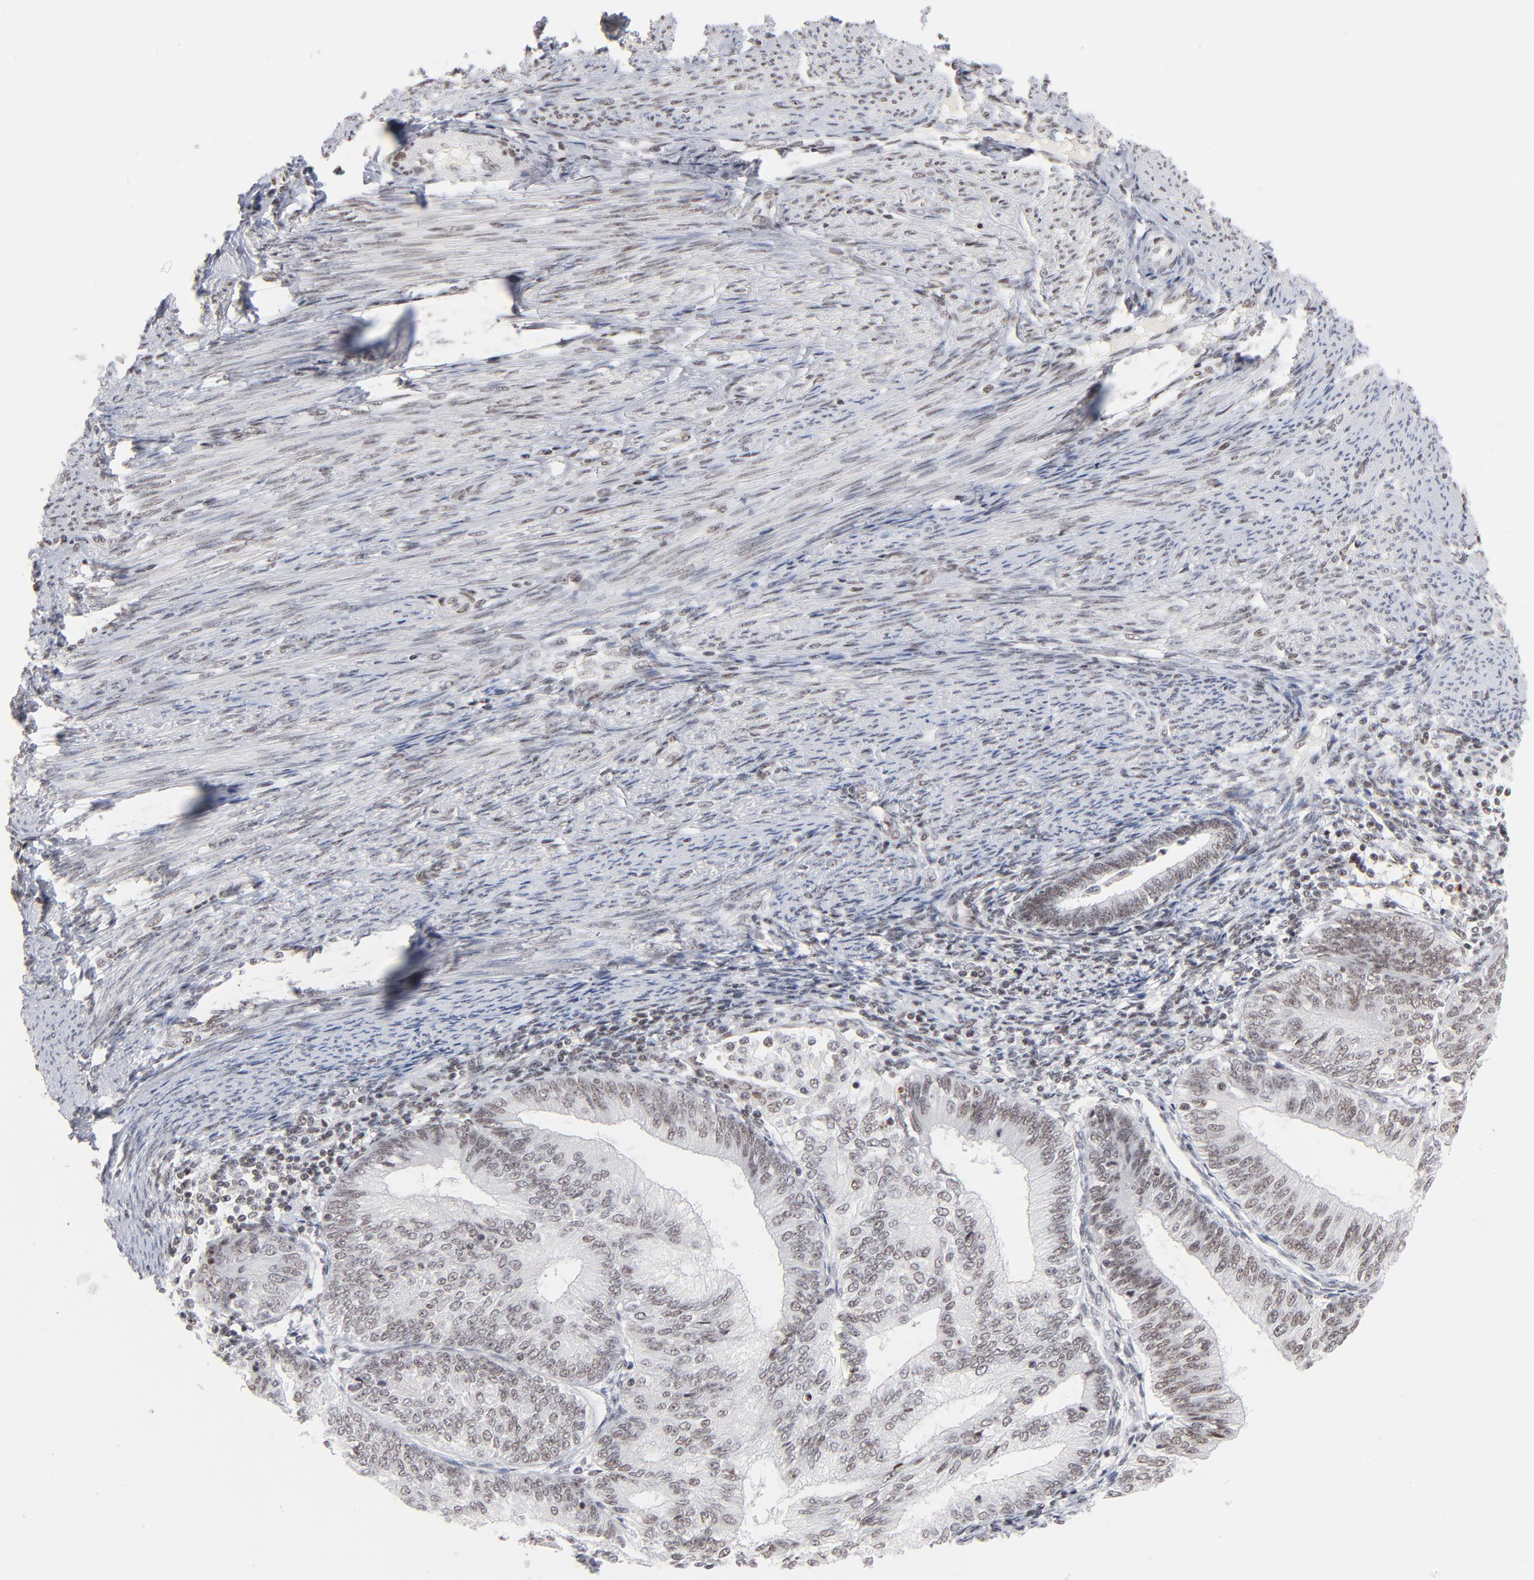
{"staining": {"intensity": "weak", "quantity": ">75%", "location": "nuclear"}, "tissue": "endometrial cancer", "cell_type": "Tumor cells", "image_type": "cancer", "snomed": [{"axis": "morphology", "description": "Adenocarcinoma, NOS"}, {"axis": "topography", "description": "Endometrium"}], "caption": "IHC image of human endometrial cancer (adenocarcinoma) stained for a protein (brown), which shows low levels of weak nuclear staining in approximately >75% of tumor cells.", "gene": "ZNF143", "patient": {"sex": "female", "age": 55}}